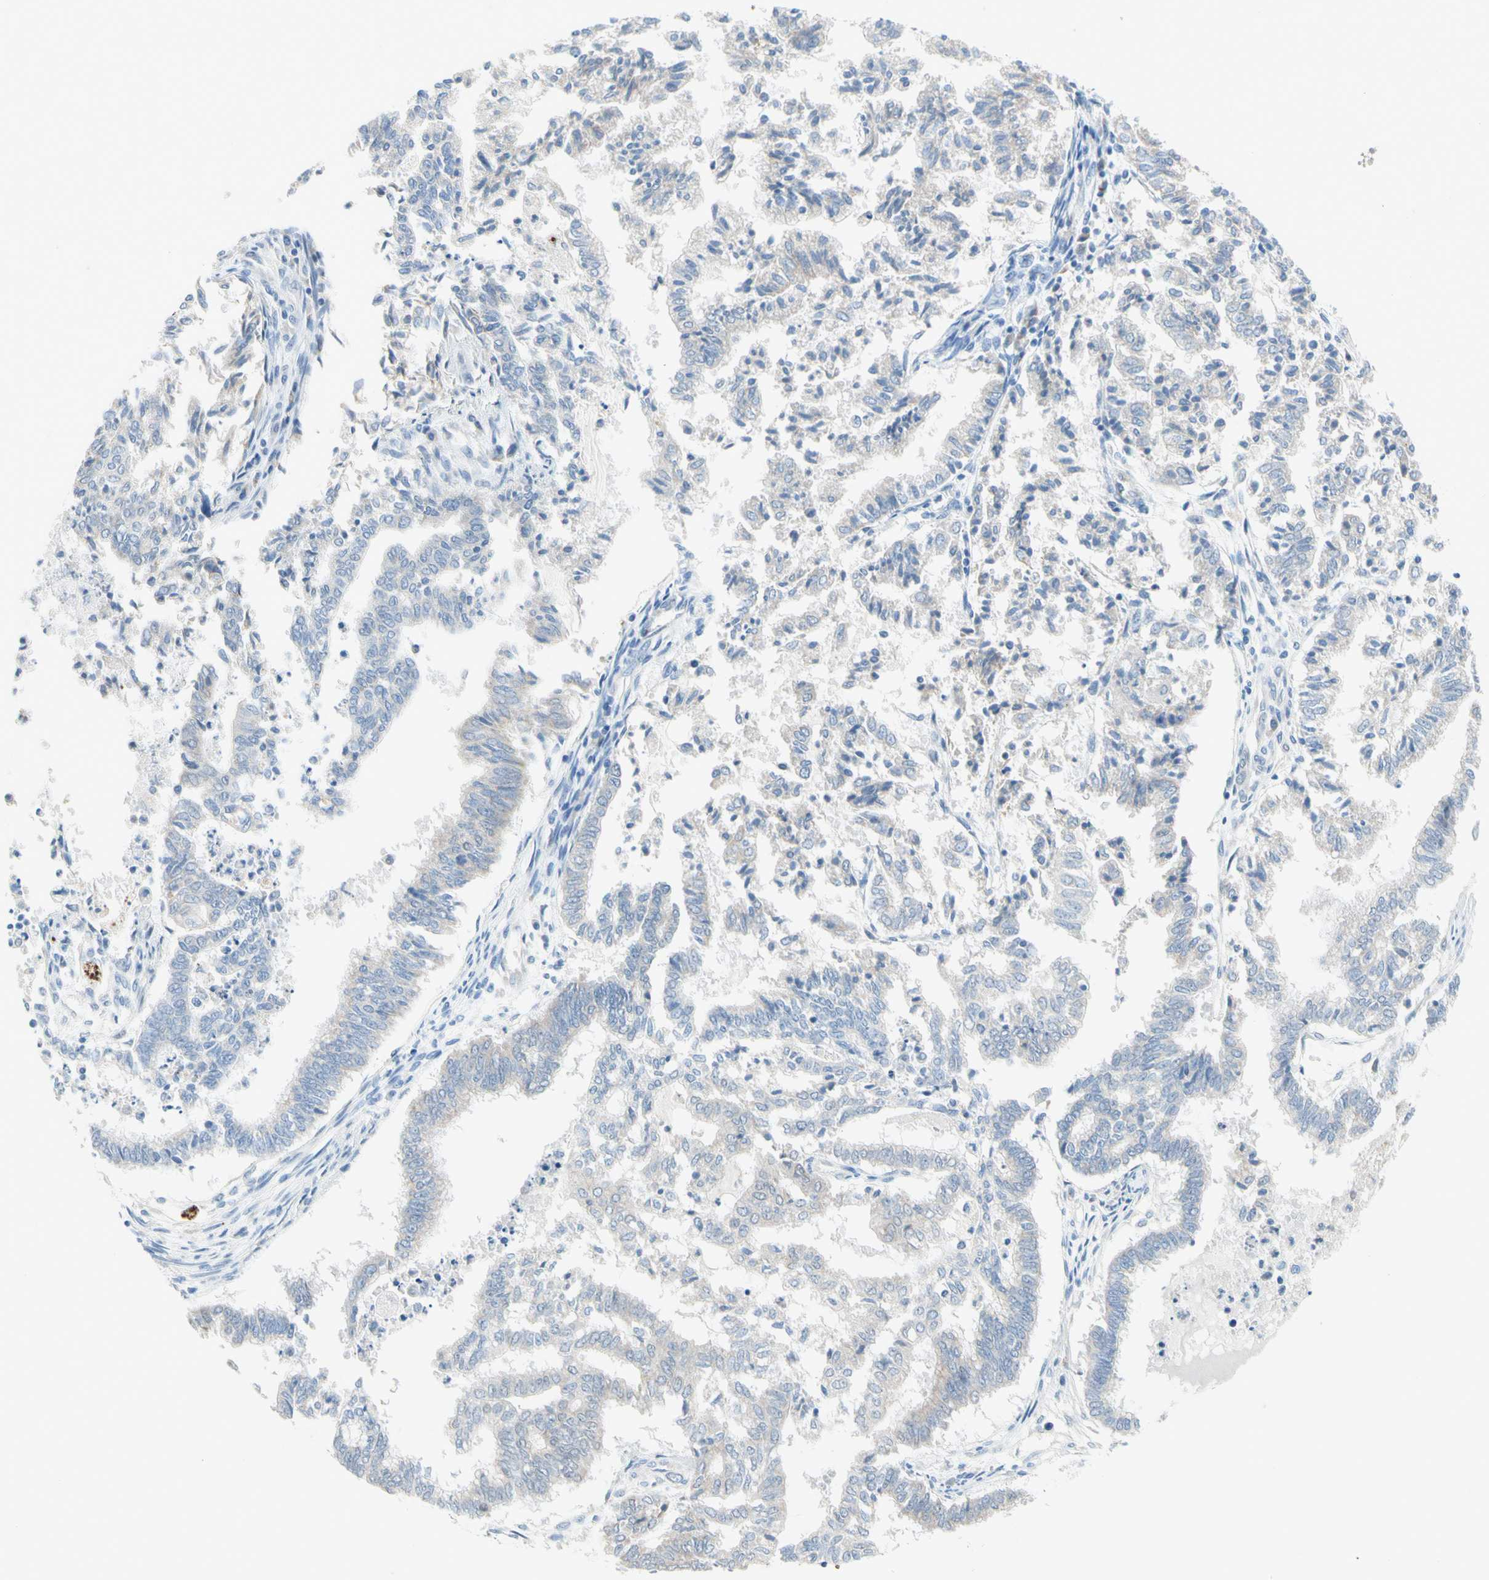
{"staining": {"intensity": "weak", "quantity": "<25%", "location": "cytoplasmic/membranous"}, "tissue": "endometrial cancer", "cell_type": "Tumor cells", "image_type": "cancer", "snomed": [{"axis": "morphology", "description": "Necrosis, NOS"}, {"axis": "morphology", "description": "Adenocarcinoma, NOS"}, {"axis": "topography", "description": "Endometrium"}], "caption": "High magnification brightfield microscopy of endometrial cancer stained with DAB (brown) and counterstained with hematoxylin (blue): tumor cells show no significant positivity.", "gene": "MFF", "patient": {"sex": "female", "age": 79}}